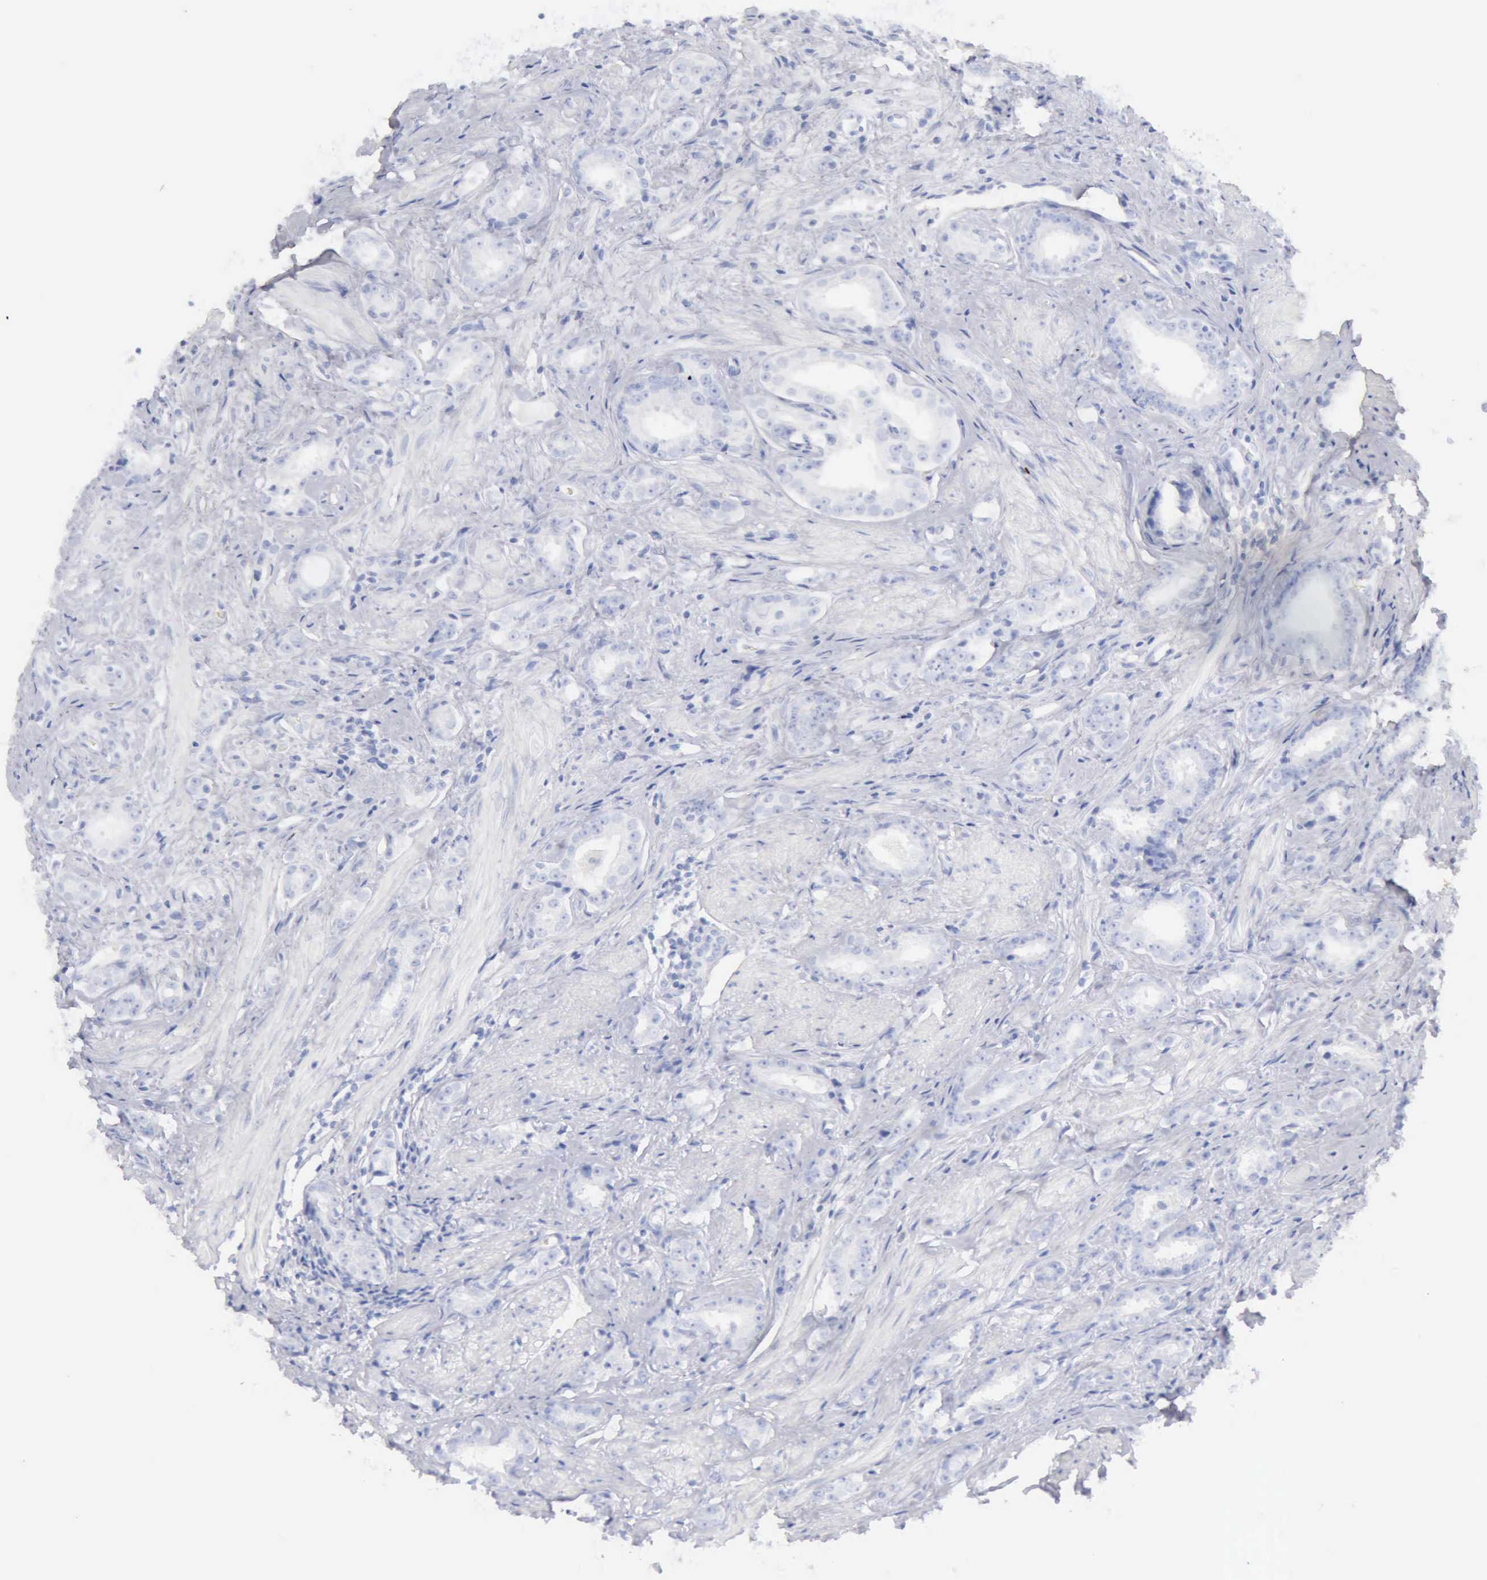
{"staining": {"intensity": "negative", "quantity": "none", "location": "none"}, "tissue": "prostate cancer", "cell_type": "Tumor cells", "image_type": "cancer", "snomed": [{"axis": "morphology", "description": "Adenocarcinoma, Medium grade"}, {"axis": "topography", "description": "Prostate"}], "caption": "Adenocarcinoma (medium-grade) (prostate) stained for a protein using IHC demonstrates no expression tumor cells.", "gene": "KRT10", "patient": {"sex": "male", "age": 53}}